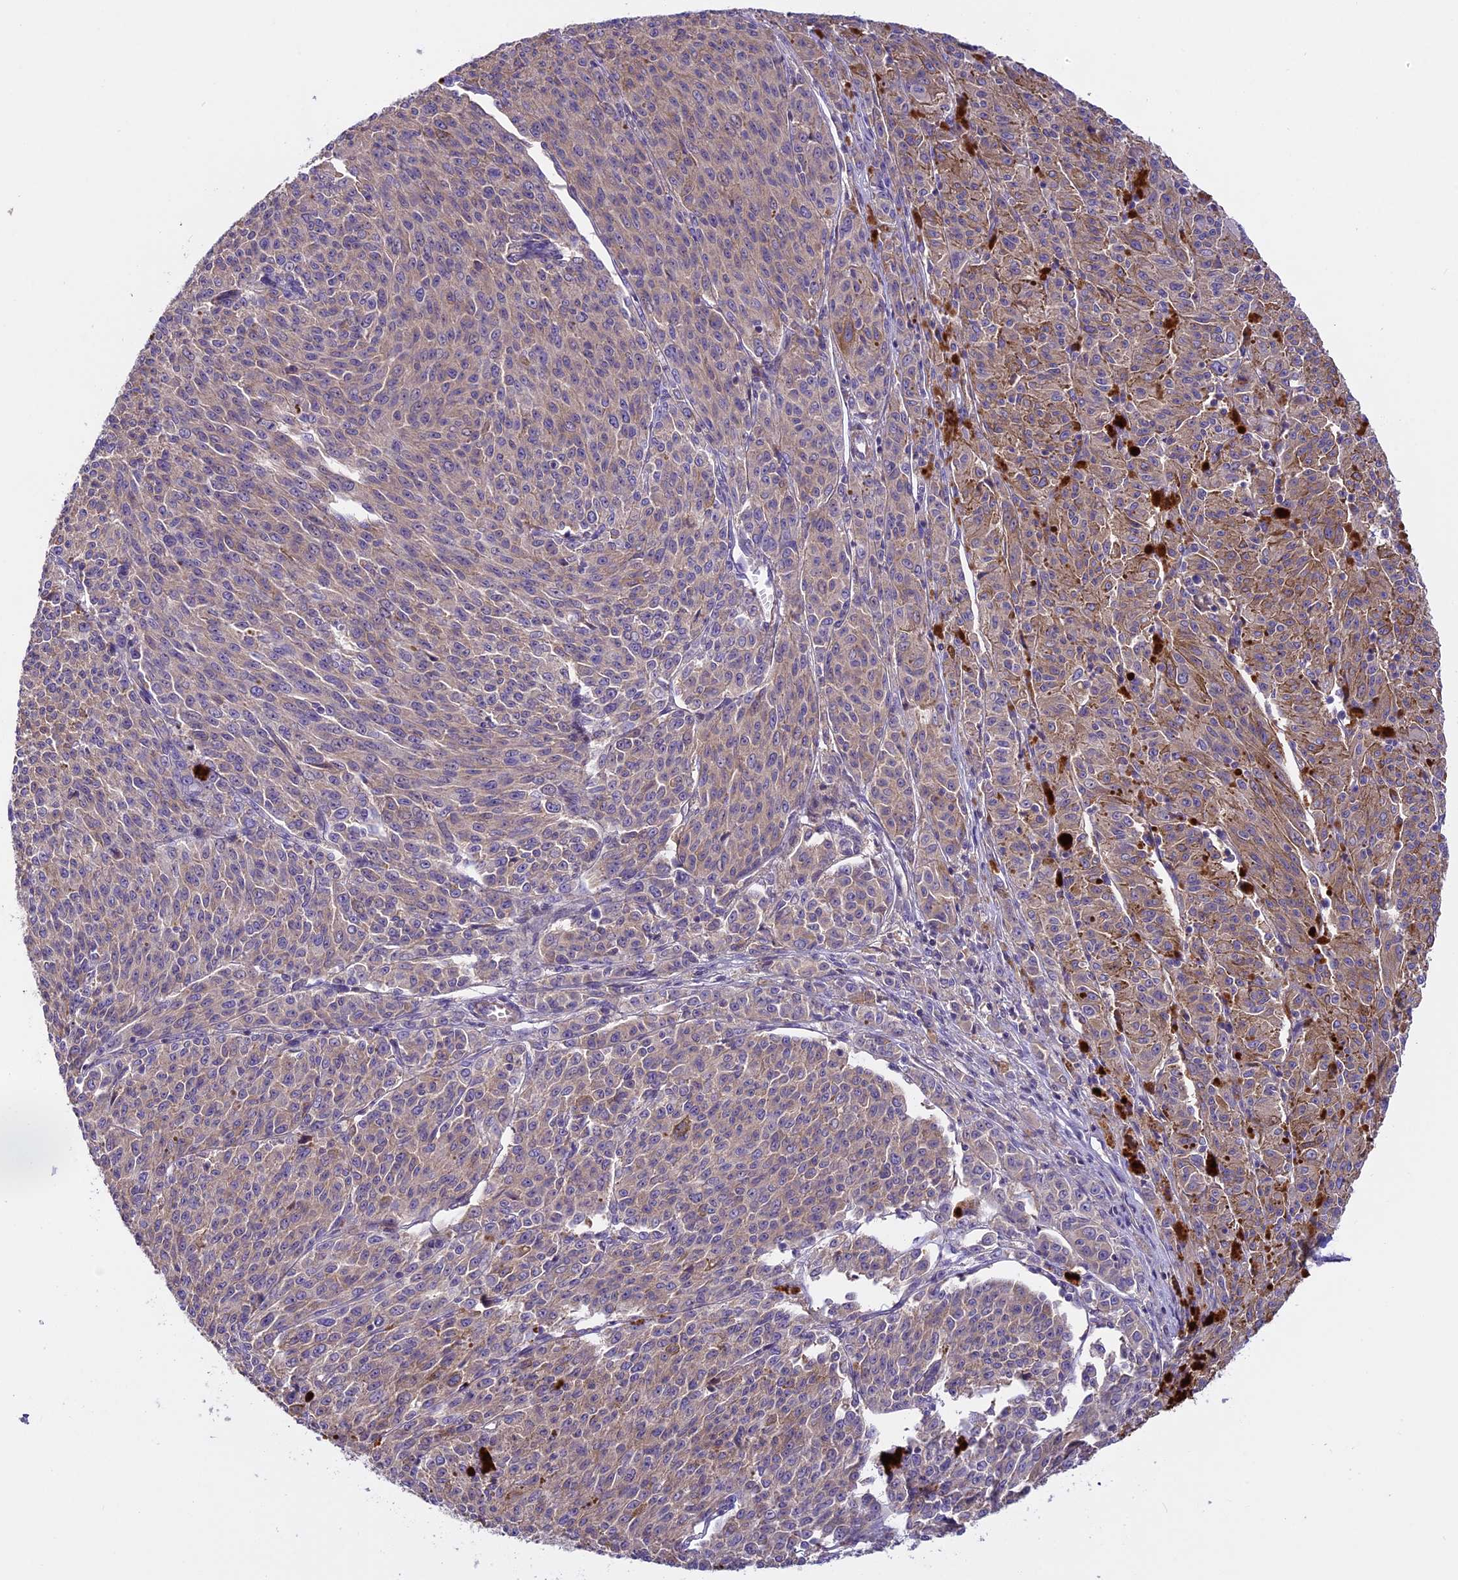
{"staining": {"intensity": "weak", "quantity": "25%-75%", "location": "cytoplasmic/membranous"}, "tissue": "melanoma", "cell_type": "Tumor cells", "image_type": "cancer", "snomed": [{"axis": "morphology", "description": "Malignant melanoma, NOS"}, {"axis": "topography", "description": "Skin"}], "caption": "DAB (3,3'-diaminobenzidine) immunohistochemical staining of human melanoma exhibits weak cytoplasmic/membranous protein staining in about 25%-75% of tumor cells. (DAB (3,3'-diaminobenzidine) IHC, brown staining for protein, blue staining for nuclei).", "gene": "FAM98C", "patient": {"sex": "female", "age": 52}}